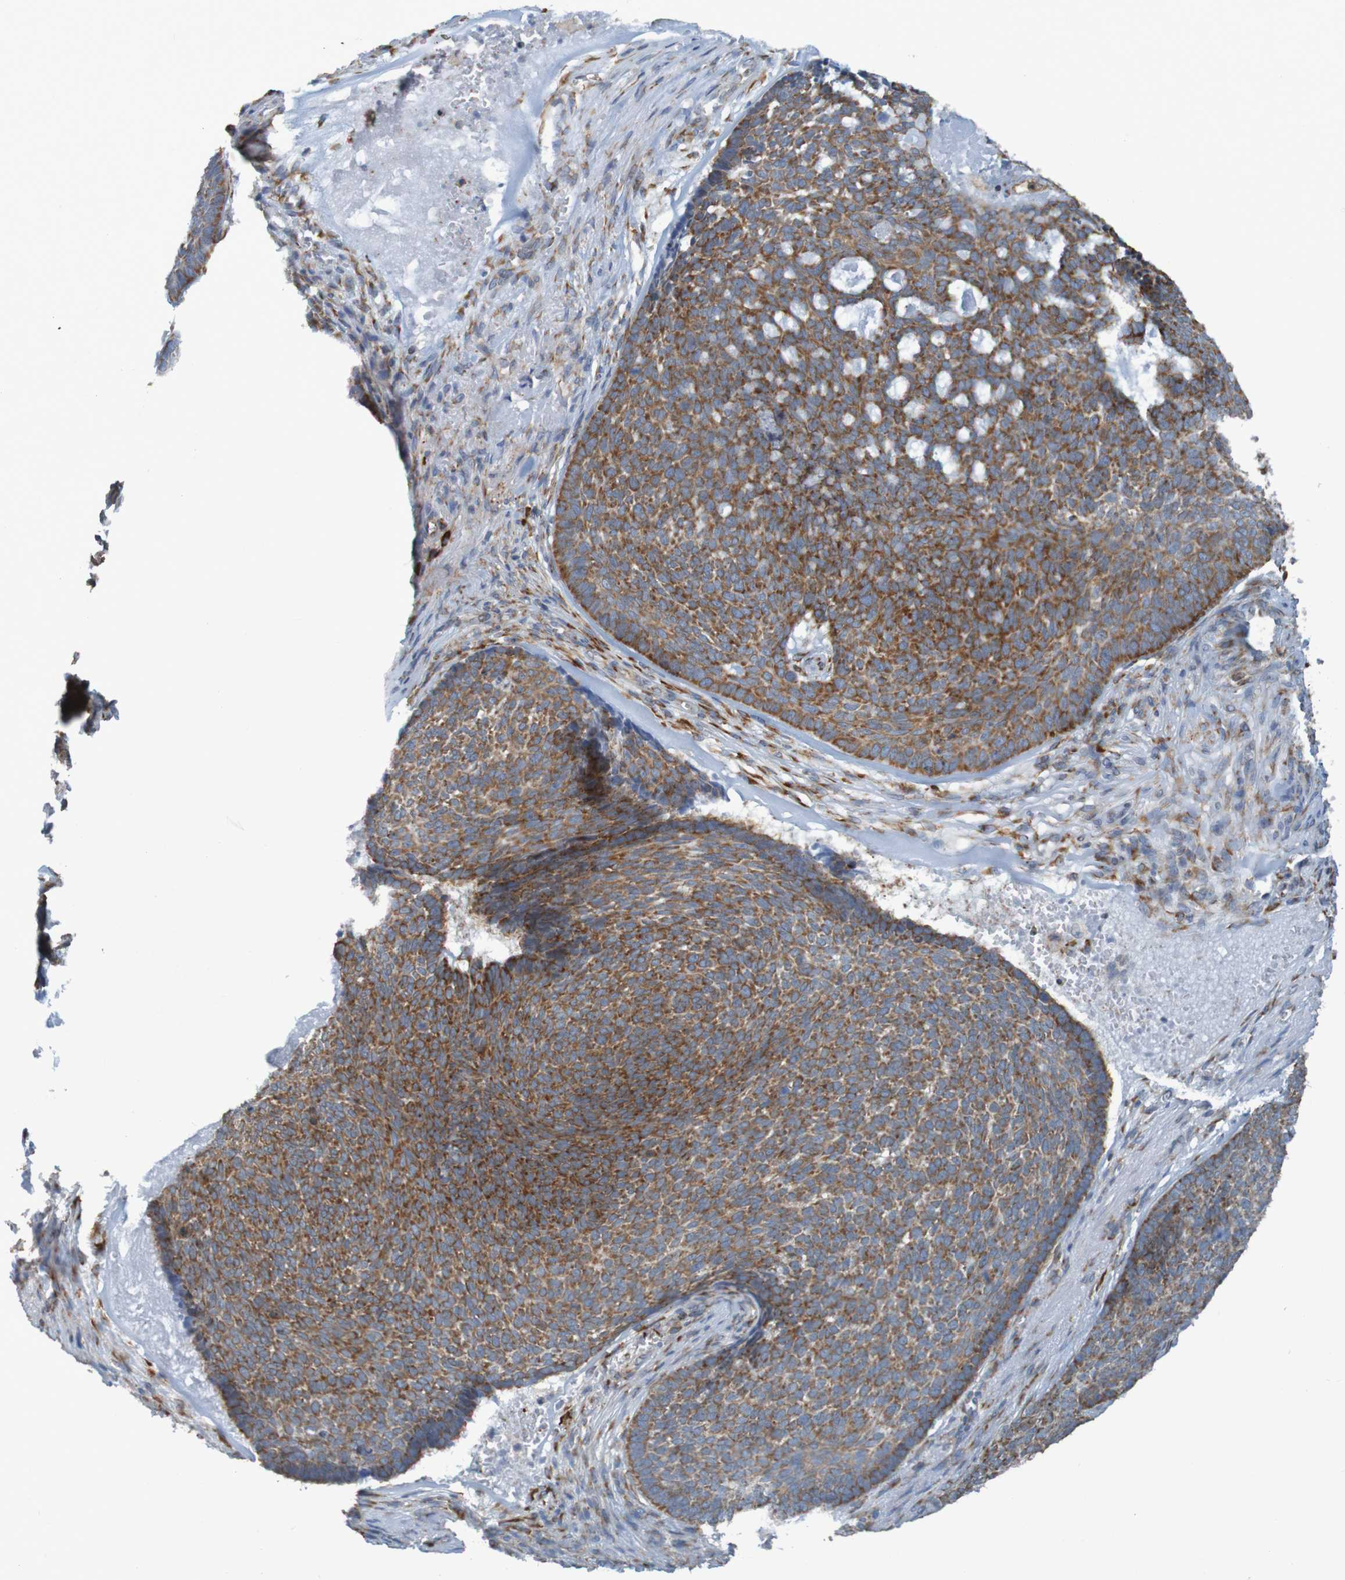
{"staining": {"intensity": "weak", "quantity": ">75%", "location": "cytoplasmic/membranous"}, "tissue": "skin cancer", "cell_type": "Tumor cells", "image_type": "cancer", "snomed": [{"axis": "morphology", "description": "Basal cell carcinoma"}, {"axis": "topography", "description": "Skin"}], "caption": "Skin cancer was stained to show a protein in brown. There is low levels of weak cytoplasmic/membranous positivity in about >75% of tumor cells.", "gene": "SSR1", "patient": {"sex": "male", "age": 84}}